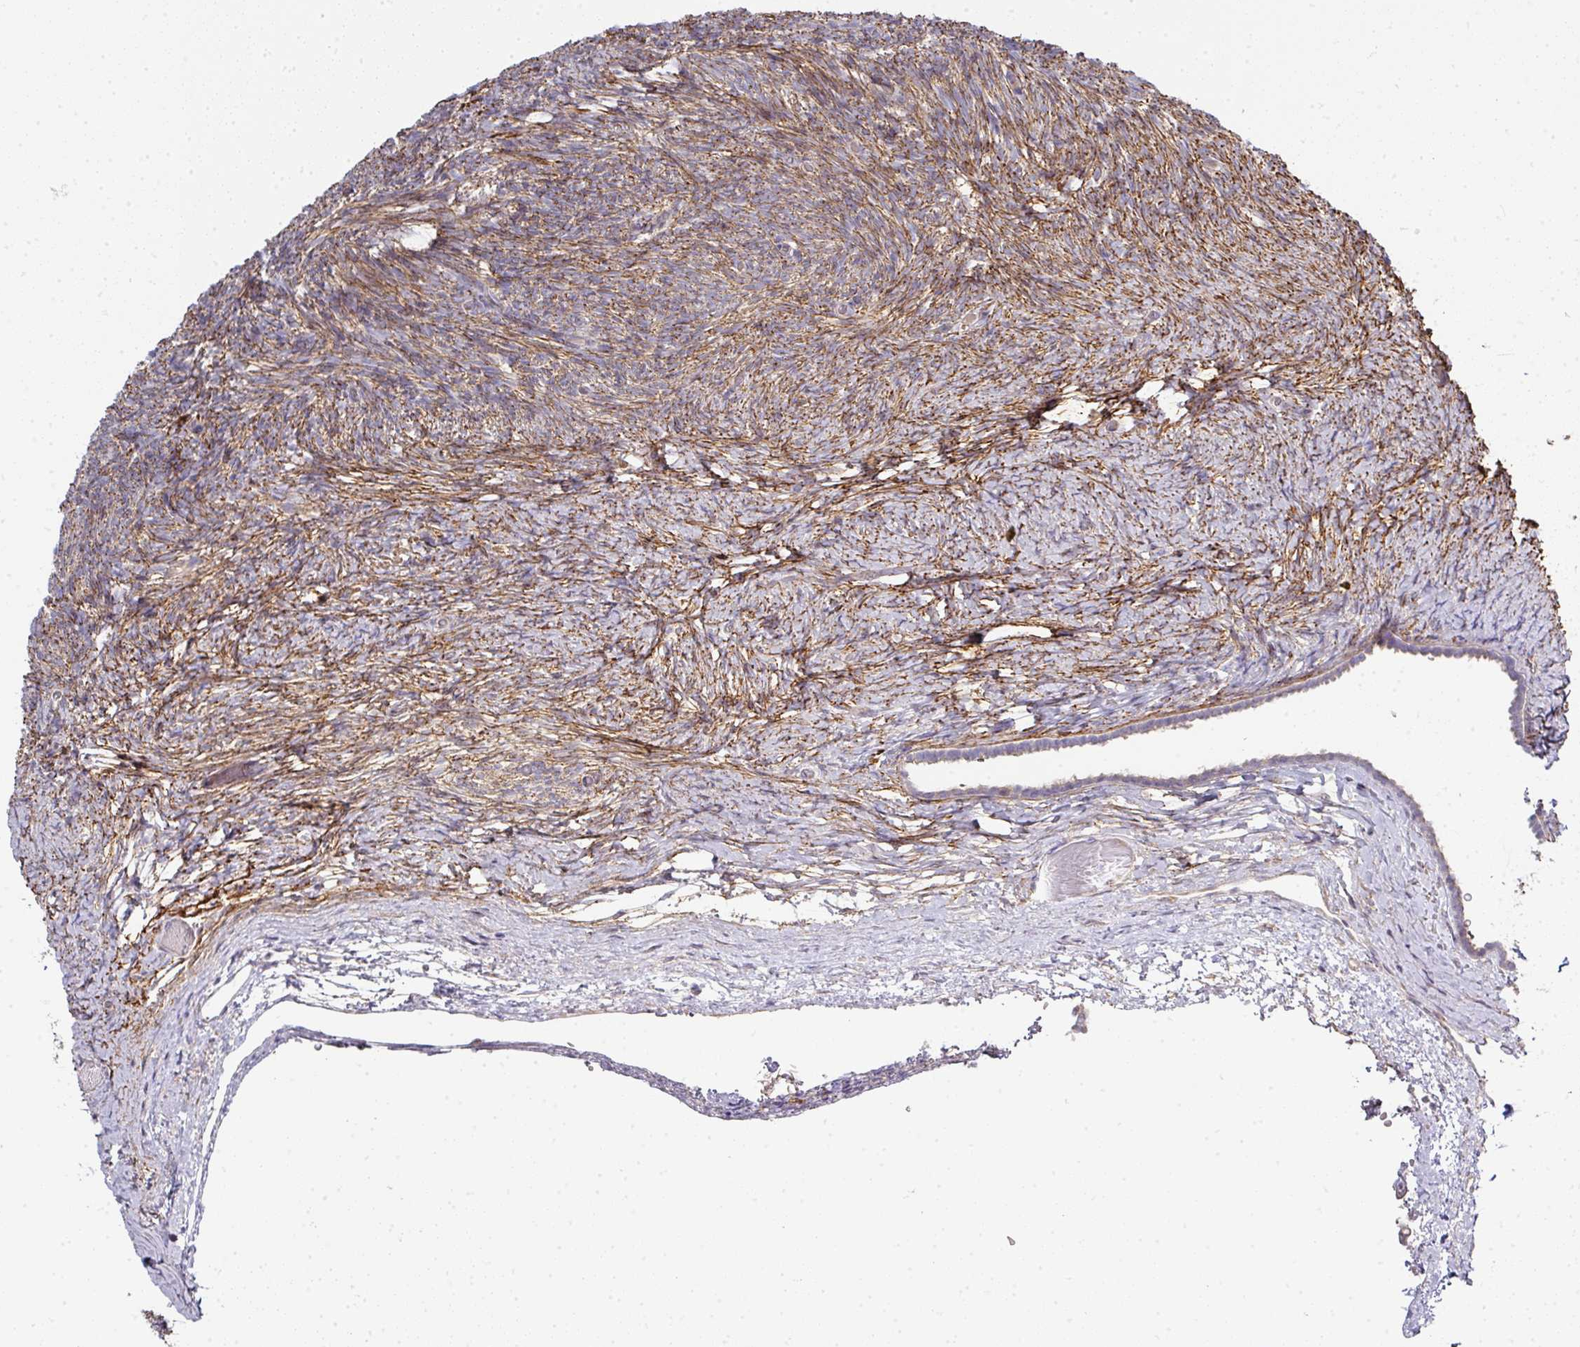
{"staining": {"intensity": "weak", "quantity": ">75%", "location": "cytoplasmic/membranous"}, "tissue": "ovary", "cell_type": "Follicle cells", "image_type": "normal", "snomed": [{"axis": "morphology", "description": "Normal tissue, NOS"}, {"axis": "topography", "description": "Ovary"}], "caption": "Immunohistochemical staining of benign ovary shows >75% levels of weak cytoplasmic/membranous protein staining in about >75% of follicle cells.", "gene": "STK35", "patient": {"sex": "female", "age": 39}}